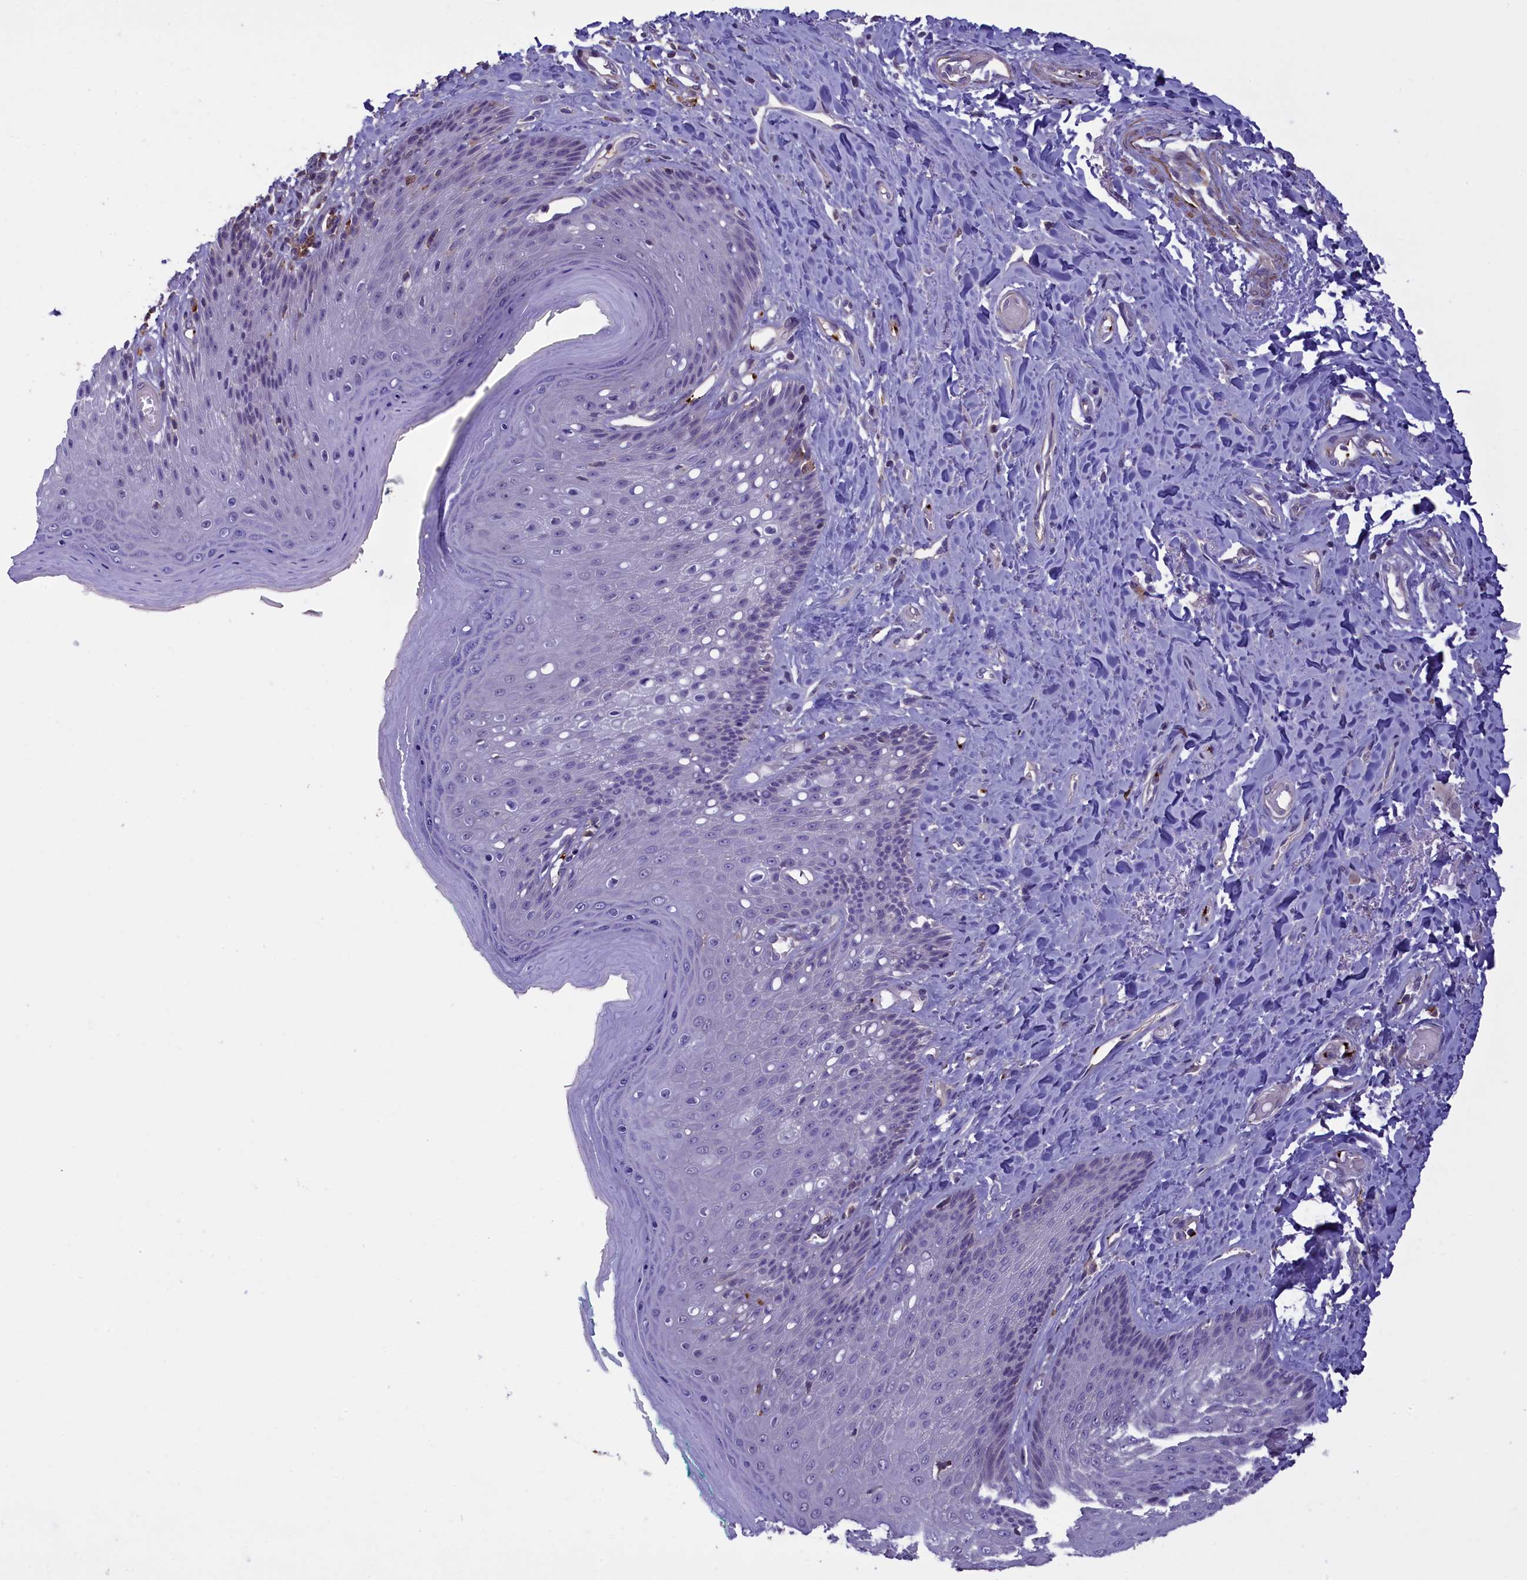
{"staining": {"intensity": "negative", "quantity": "none", "location": "none"}, "tissue": "skin", "cell_type": "Epidermal cells", "image_type": "normal", "snomed": [{"axis": "morphology", "description": "Normal tissue, NOS"}, {"axis": "topography", "description": "Anal"}], "caption": "This micrograph is of benign skin stained with immunohistochemistry to label a protein in brown with the nuclei are counter-stained blue. There is no expression in epidermal cells.", "gene": "HEATR3", "patient": {"sex": "male", "age": 78}}